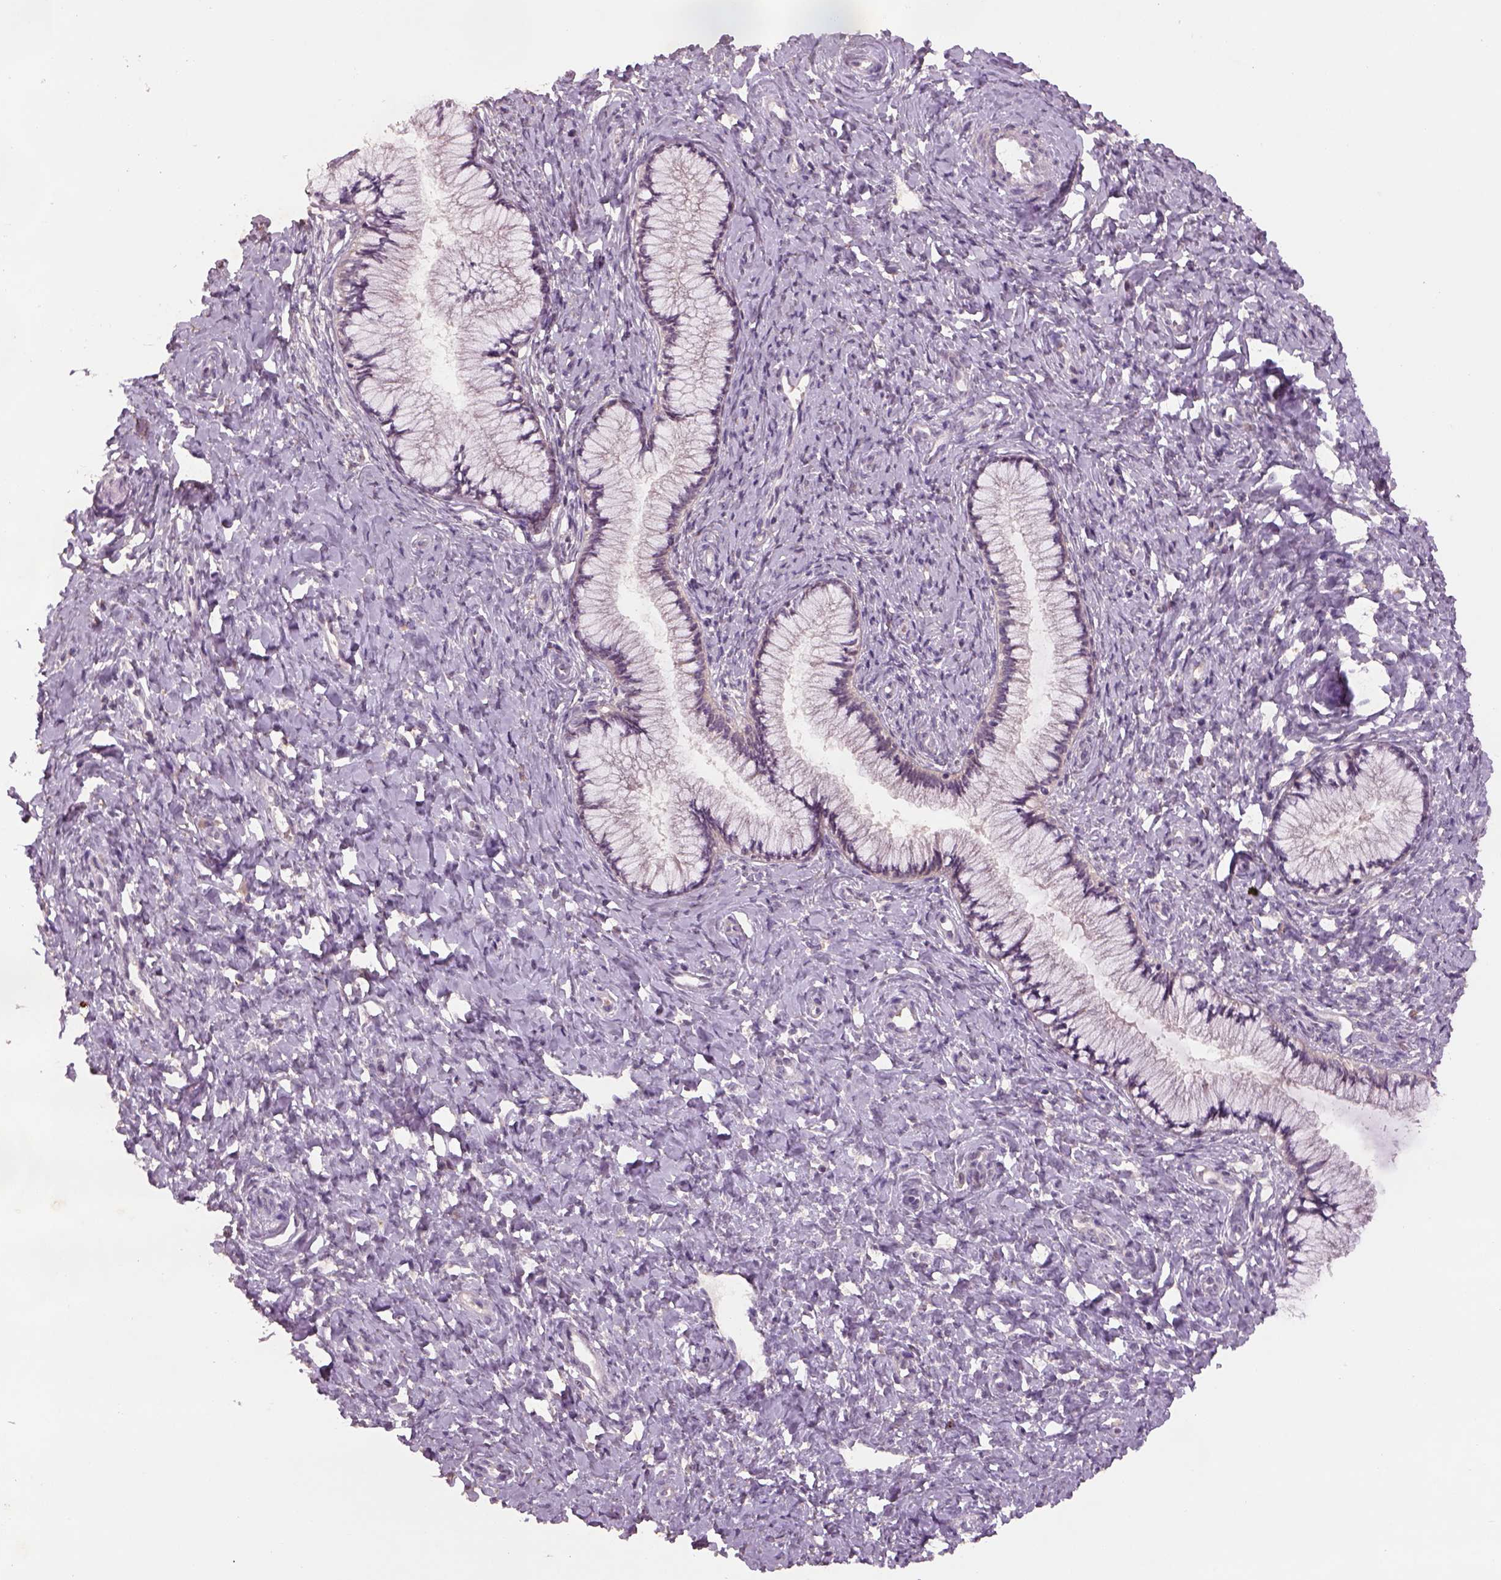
{"staining": {"intensity": "negative", "quantity": "none", "location": "none"}, "tissue": "cervix", "cell_type": "Glandular cells", "image_type": "normal", "snomed": [{"axis": "morphology", "description": "Normal tissue, NOS"}, {"axis": "topography", "description": "Cervix"}], "caption": "This is an immunohistochemistry (IHC) photomicrograph of benign cervix. There is no staining in glandular cells.", "gene": "GDNF", "patient": {"sex": "female", "age": 37}}